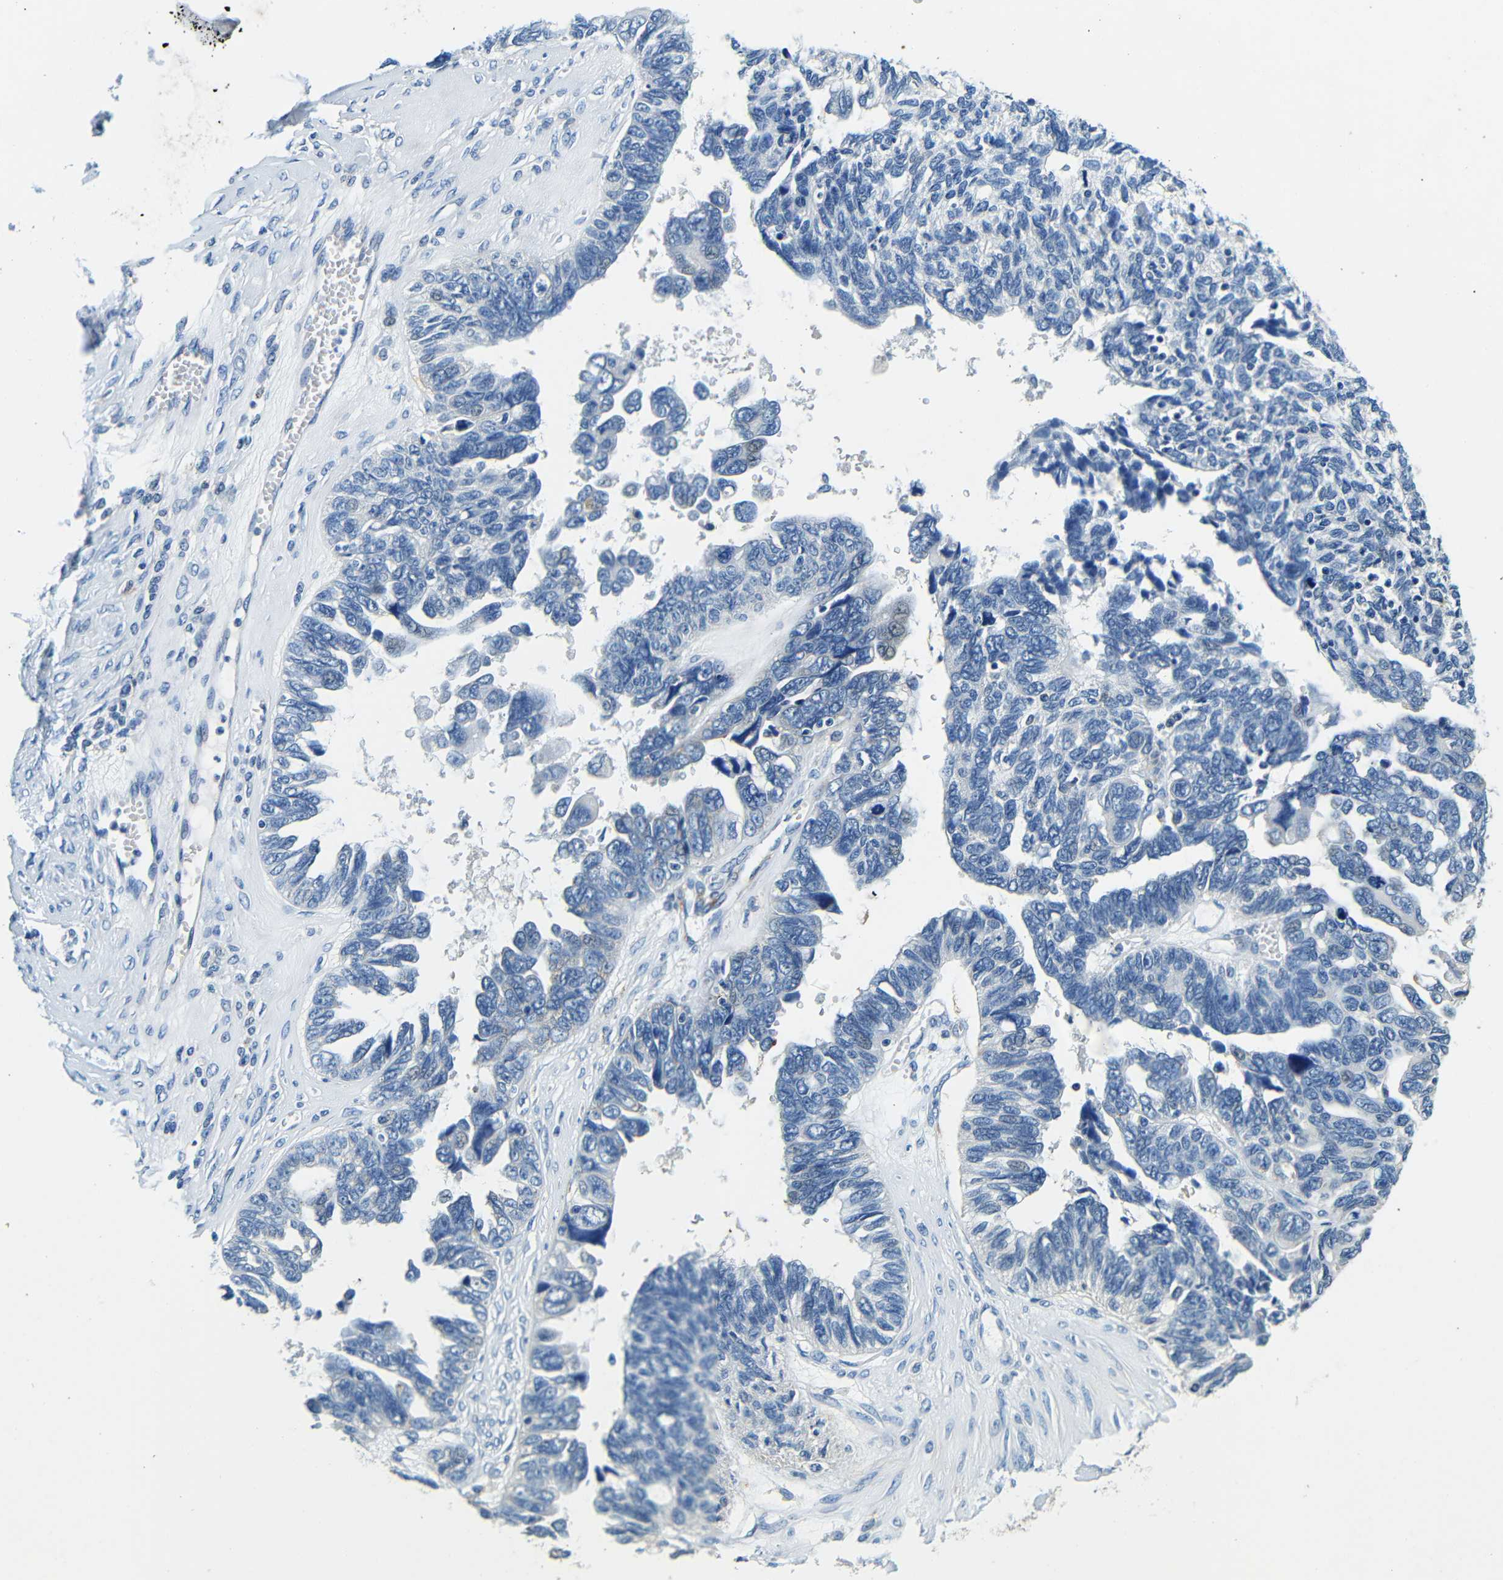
{"staining": {"intensity": "negative", "quantity": "none", "location": "none"}, "tissue": "ovarian cancer", "cell_type": "Tumor cells", "image_type": "cancer", "snomed": [{"axis": "morphology", "description": "Cystadenocarcinoma, serous, NOS"}, {"axis": "topography", "description": "Ovary"}], "caption": "Immunohistochemical staining of ovarian serous cystadenocarcinoma shows no significant positivity in tumor cells.", "gene": "FMO5", "patient": {"sex": "female", "age": 79}}